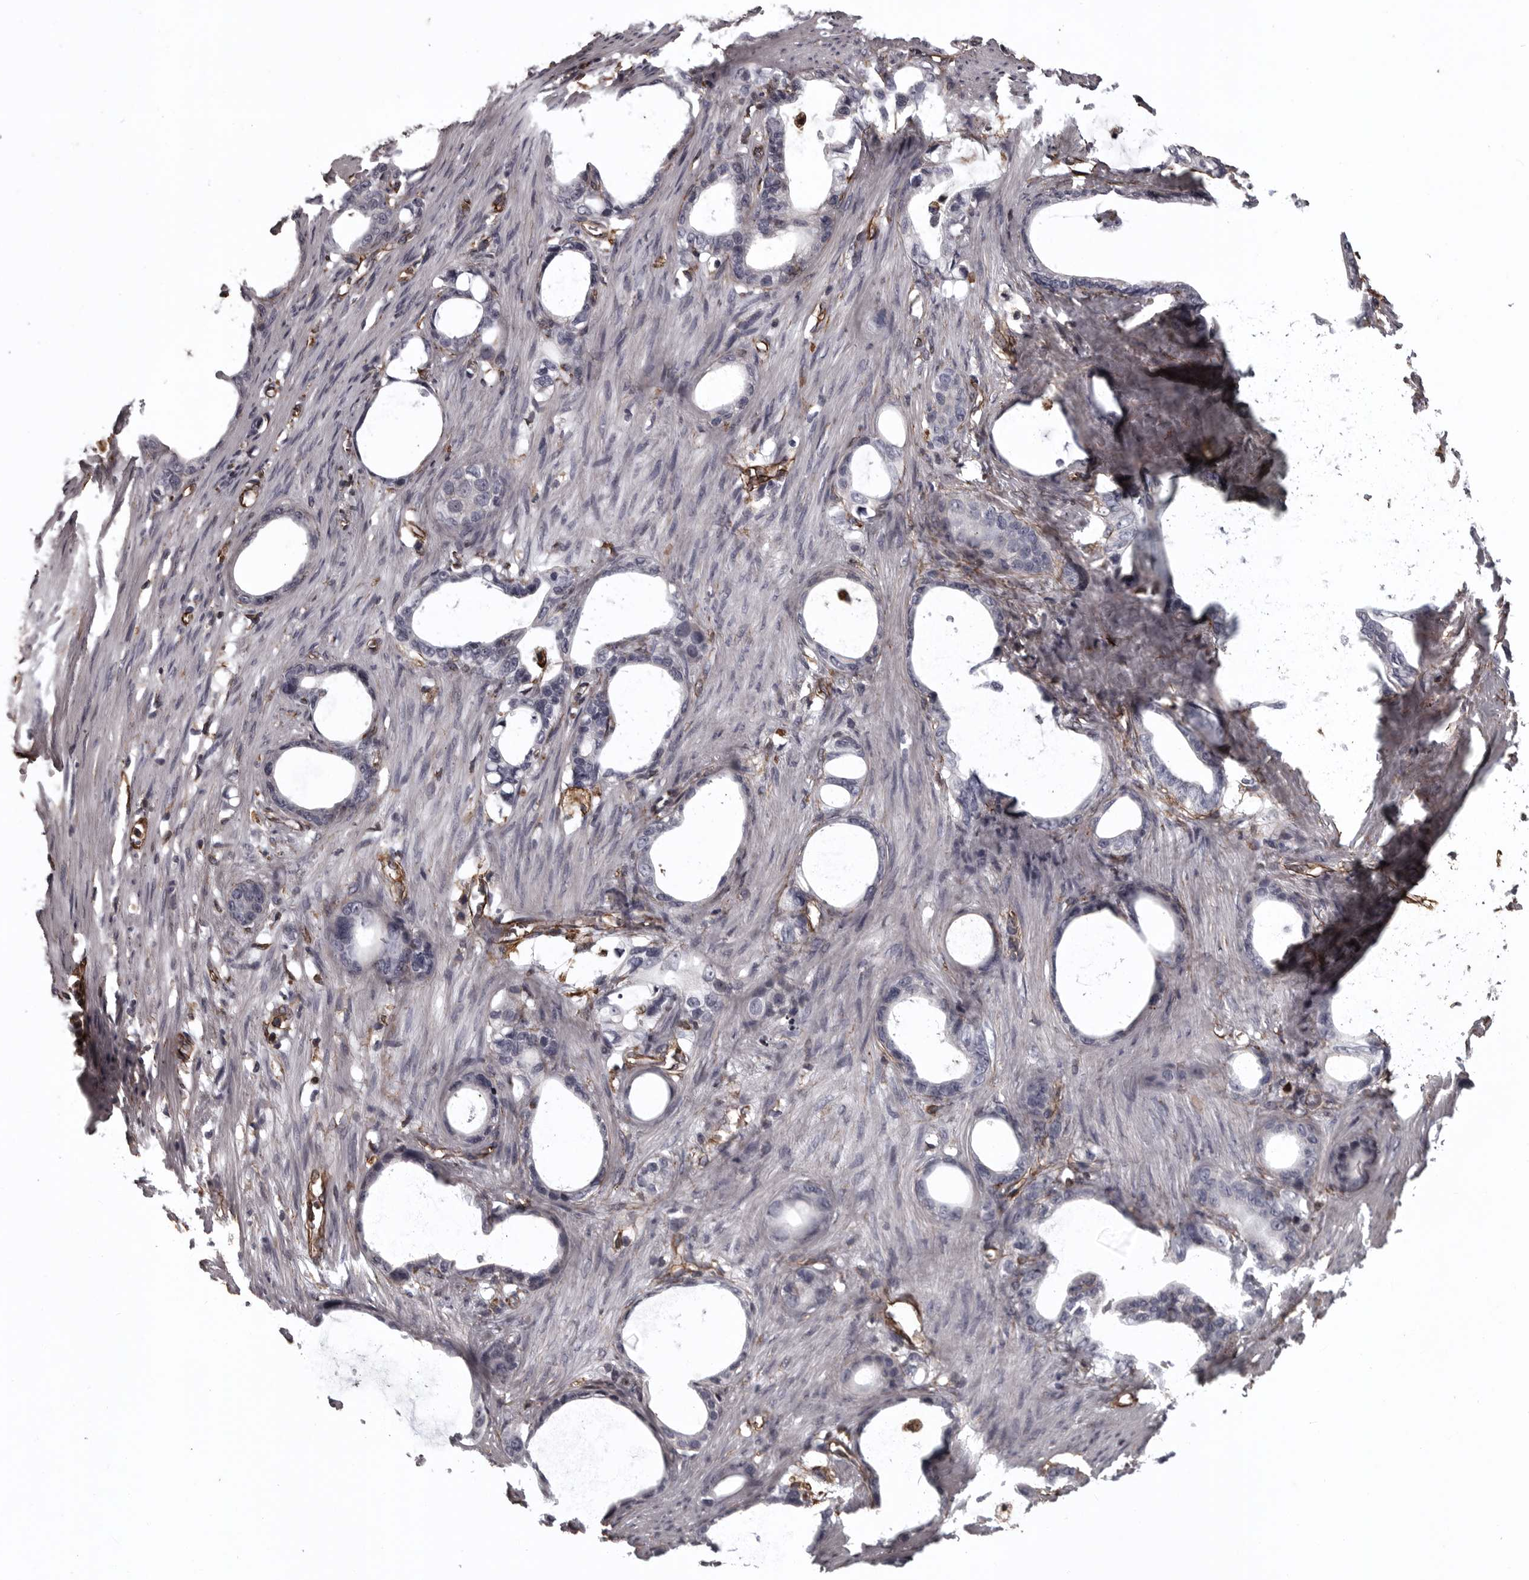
{"staining": {"intensity": "negative", "quantity": "none", "location": "none"}, "tissue": "stomach cancer", "cell_type": "Tumor cells", "image_type": "cancer", "snomed": [{"axis": "morphology", "description": "Adenocarcinoma, NOS"}, {"axis": "topography", "description": "Stomach"}], "caption": "This is an IHC histopathology image of human stomach adenocarcinoma. There is no expression in tumor cells.", "gene": "FAAP100", "patient": {"sex": "female", "age": 75}}